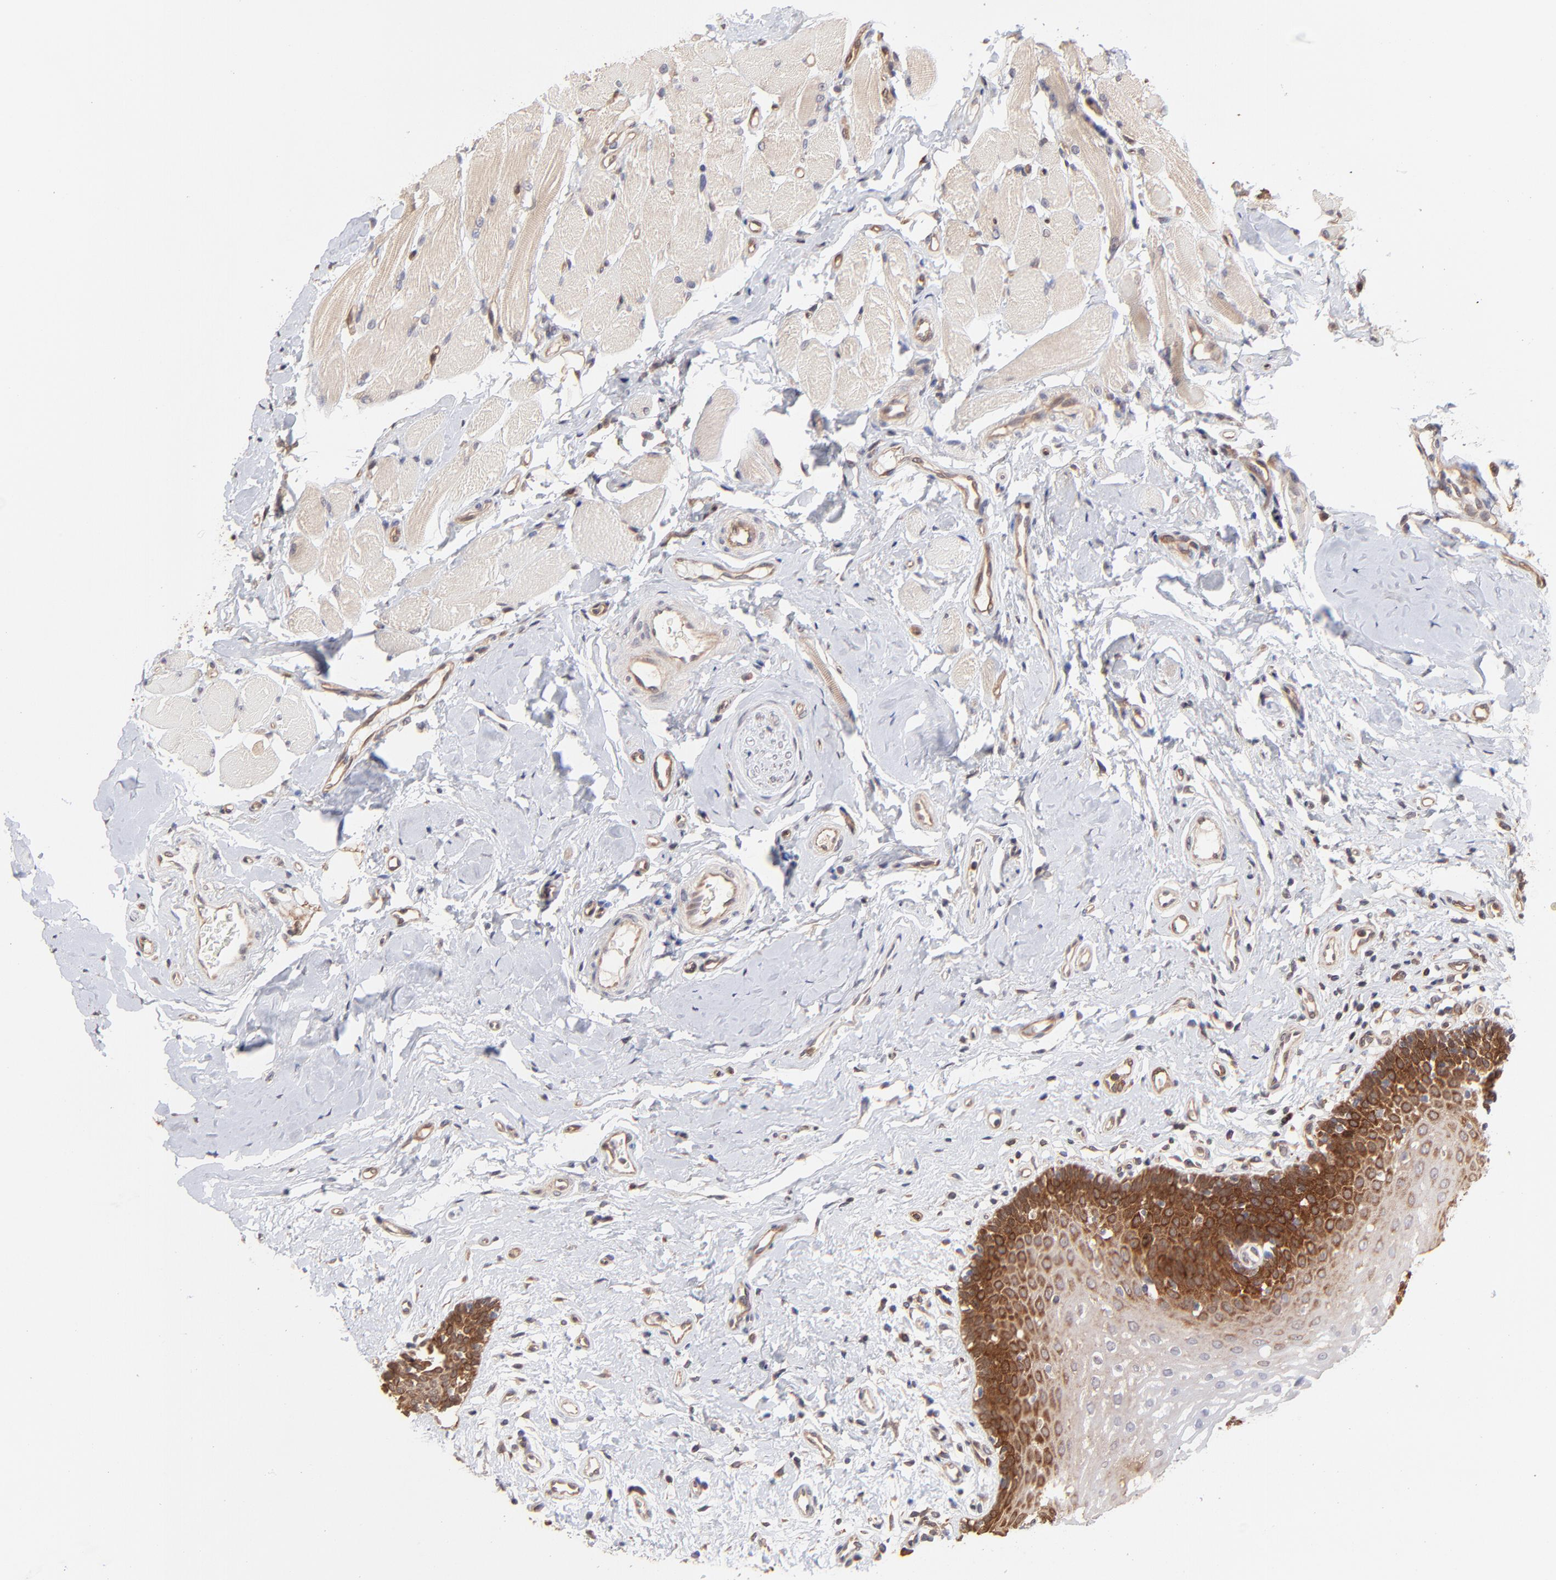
{"staining": {"intensity": "strong", "quantity": "<25%", "location": "cytoplasmic/membranous"}, "tissue": "oral mucosa", "cell_type": "Squamous epithelial cells", "image_type": "normal", "snomed": [{"axis": "morphology", "description": "Normal tissue, NOS"}, {"axis": "topography", "description": "Oral tissue"}], "caption": "Strong cytoplasmic/membranous positivity is seen in about <25% of squamous epithelial cells in benign oral mucosa. (IHC, brightfield microscopy, high magnification).", "gene": "GART", "patient": {"sex": "male", "age": 62}}